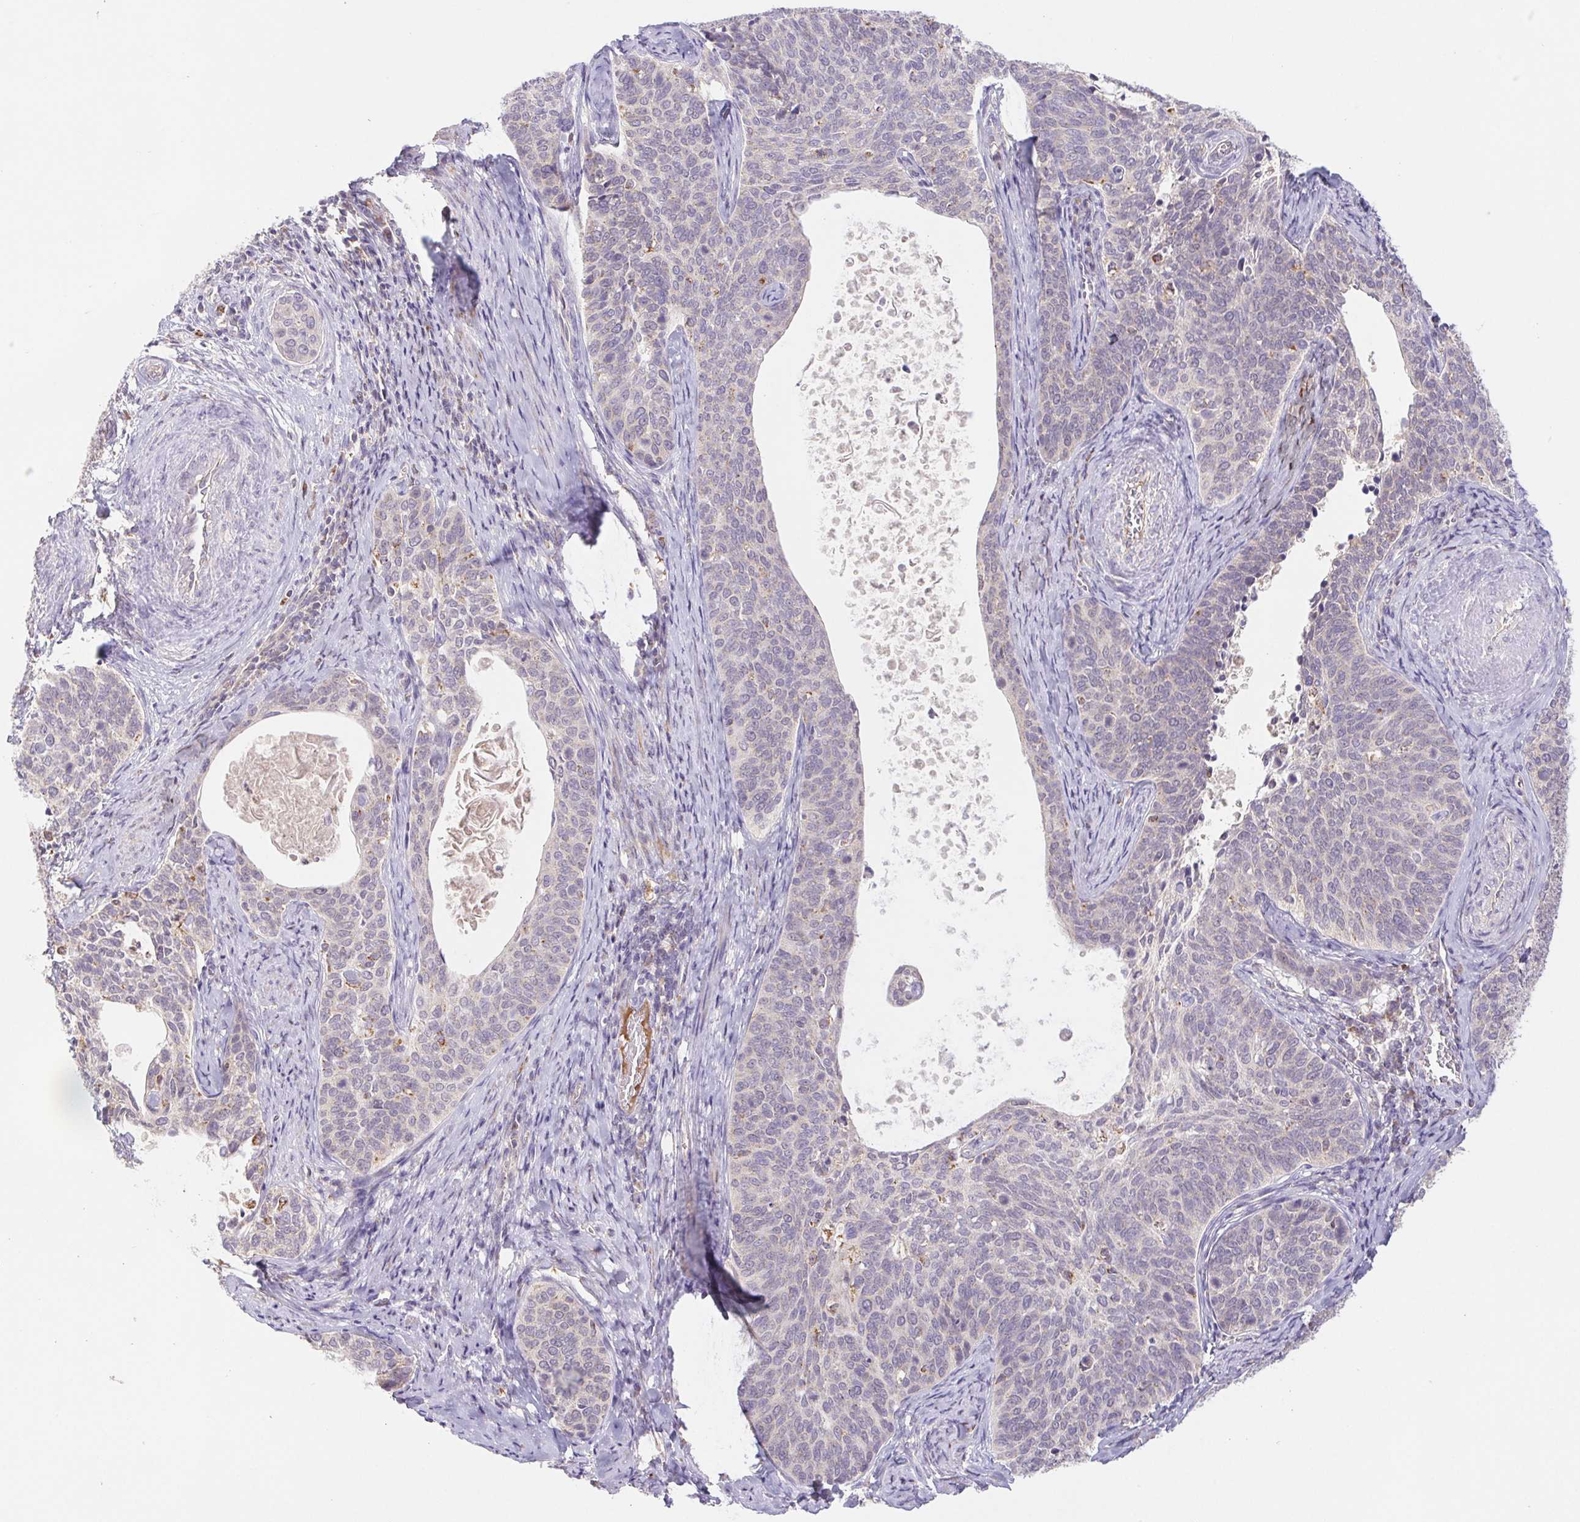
{"staining": {"intensity": "weak", "quantity": "<25%", "location": "cytoplasmic/membranous"}, "tissue": "cervical cancer", "cell_type": "Tumor cells", "image_type": "cancer", "snomed": [{"axis": "morphology", "description": "Squamous cell carcinoma, NOS"}, {"axis": "topography", "description": "Cervix"}], "caption": "A high-resolution micrograph shows immunohistochemistry (IHC) staining of cervical cancer, which shows no significant staining in tumor cells.", "gene": "EMC6", "patient": {"sex": "female", "age": 69}}